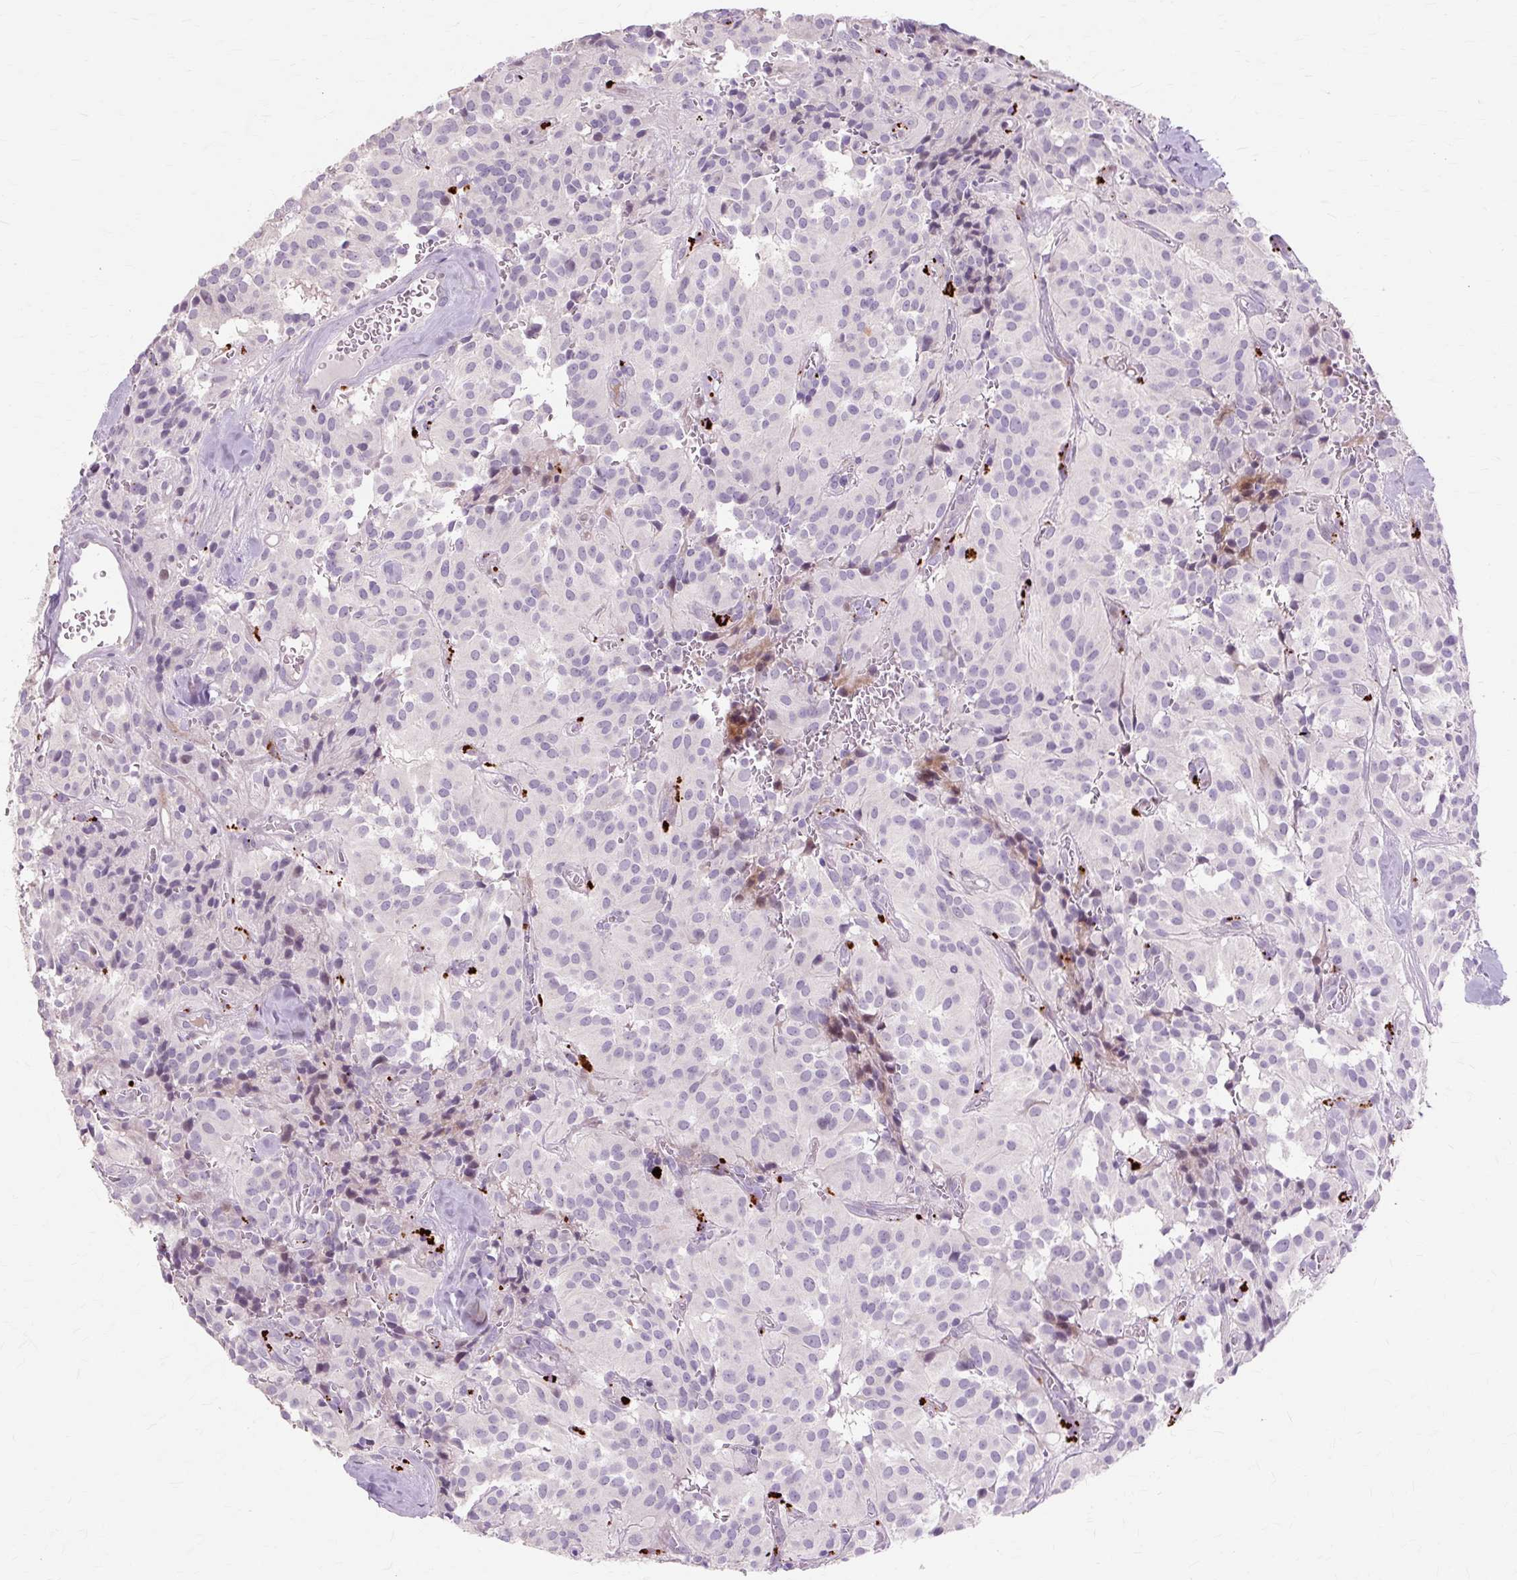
{"staining": {"intensity": "negative", "quantity": "none", "location": "none"}, "tissue": "glioma", "cell_type": "Tumor cells", "image_type": "cancer", "snomed": [{"axis": "morphology", "description": "Glioma, malignant, Low grade"}, {"axis": "topography", "description": "Brain"}], "caption": "A high-resolution image shows immunohistochemistry staining of glioma, which reveals no significant expression in tumor cells.", "gene": "IRX2", "patient": {"sex": "male", "age": 42}}